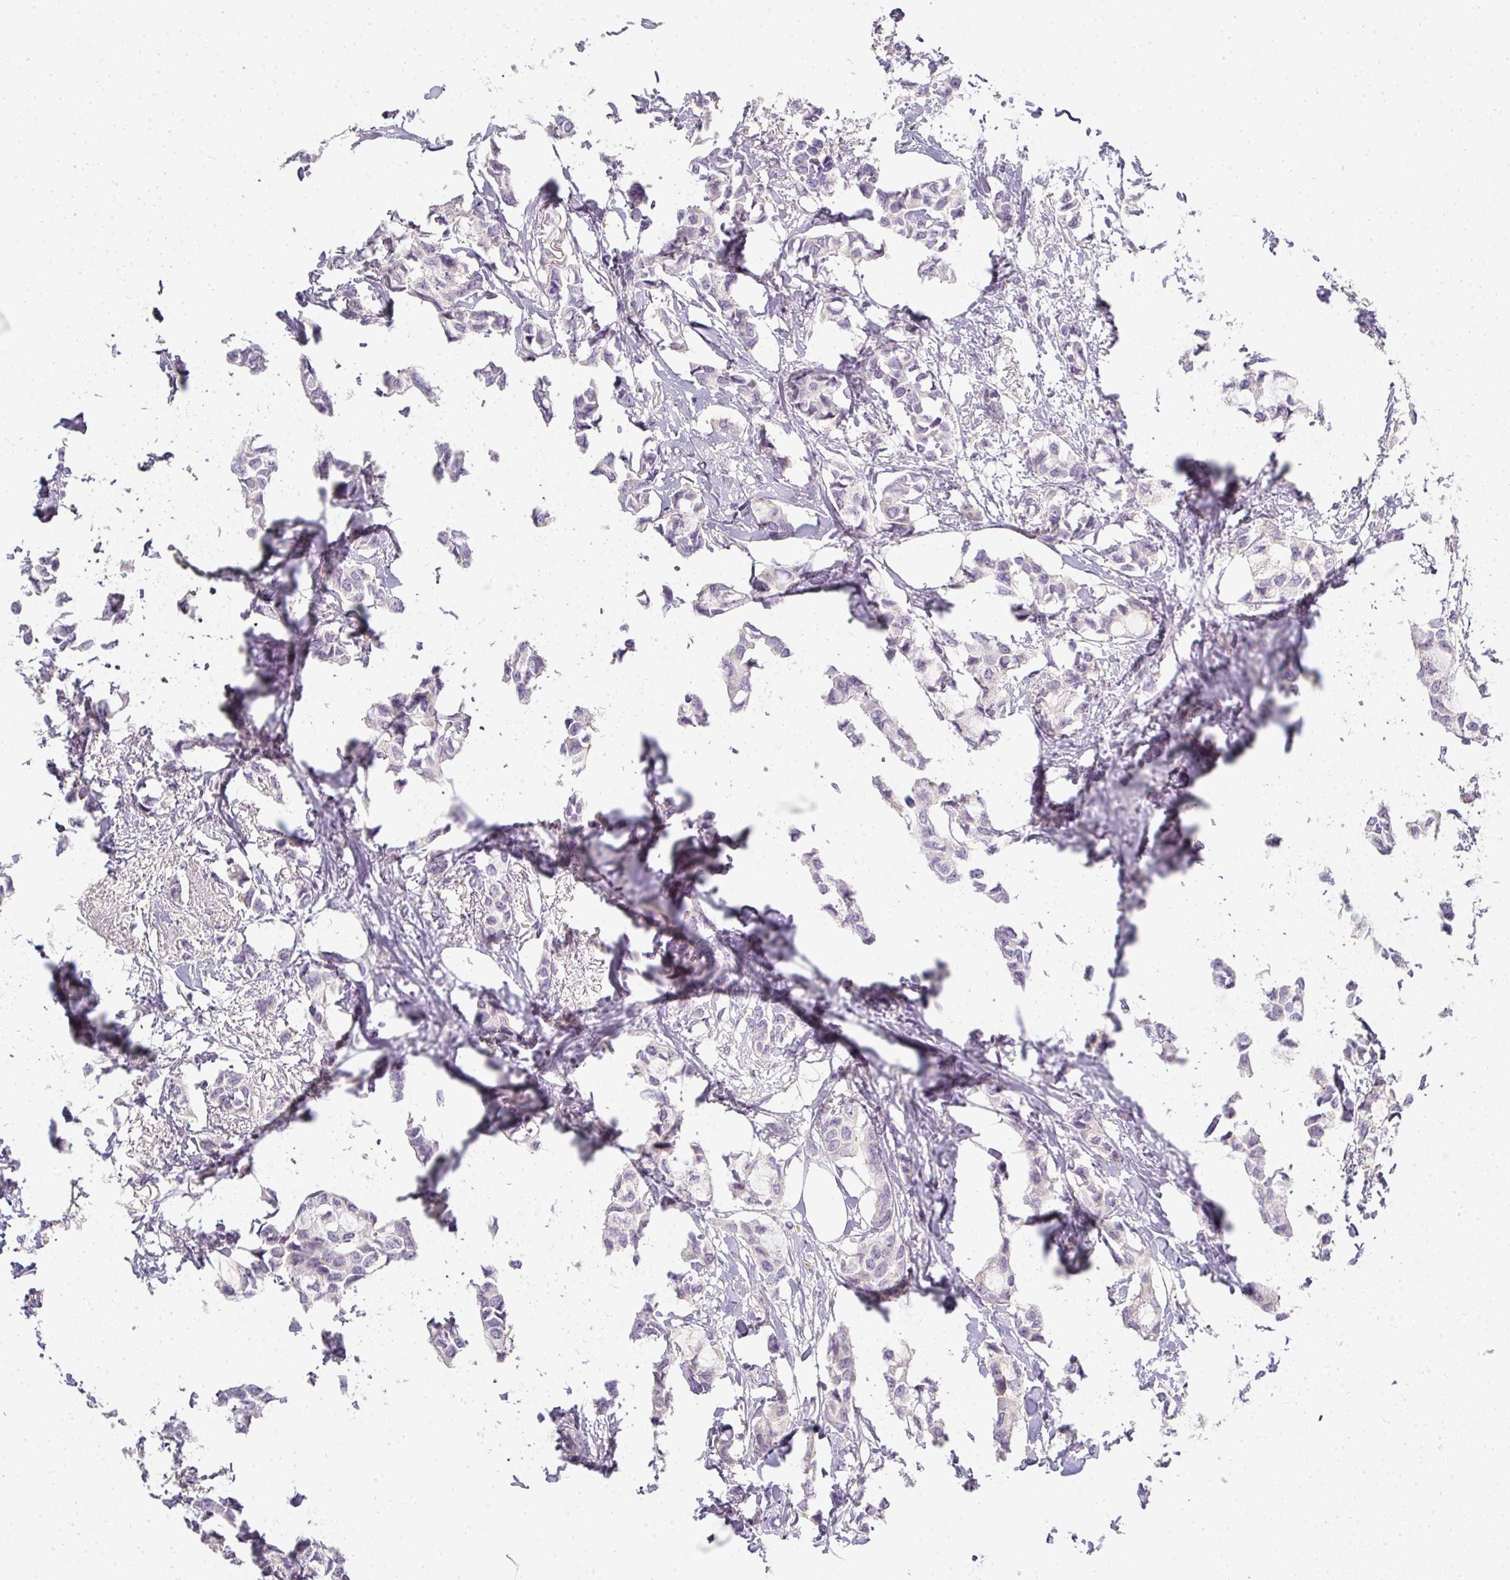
{"staining": {"intensity": "negative", "quantity": "none", "location": "none"}, "tissue": "breast cancer", "cell_type": "Tumor cells", "image_type": "cancer", "snomed": [{"axis": "morphology", "description": "Duct carcinoma"}, {"axis": "topography", "description": "Breast"}], "caption": "This is a histopathology image of immunohistochemistry staining of invasive ductal carcinoma (breast), which shows no staining in tumor cells.", "gene": "HHEX", "patient": {"sex": "female", "age": 73}}